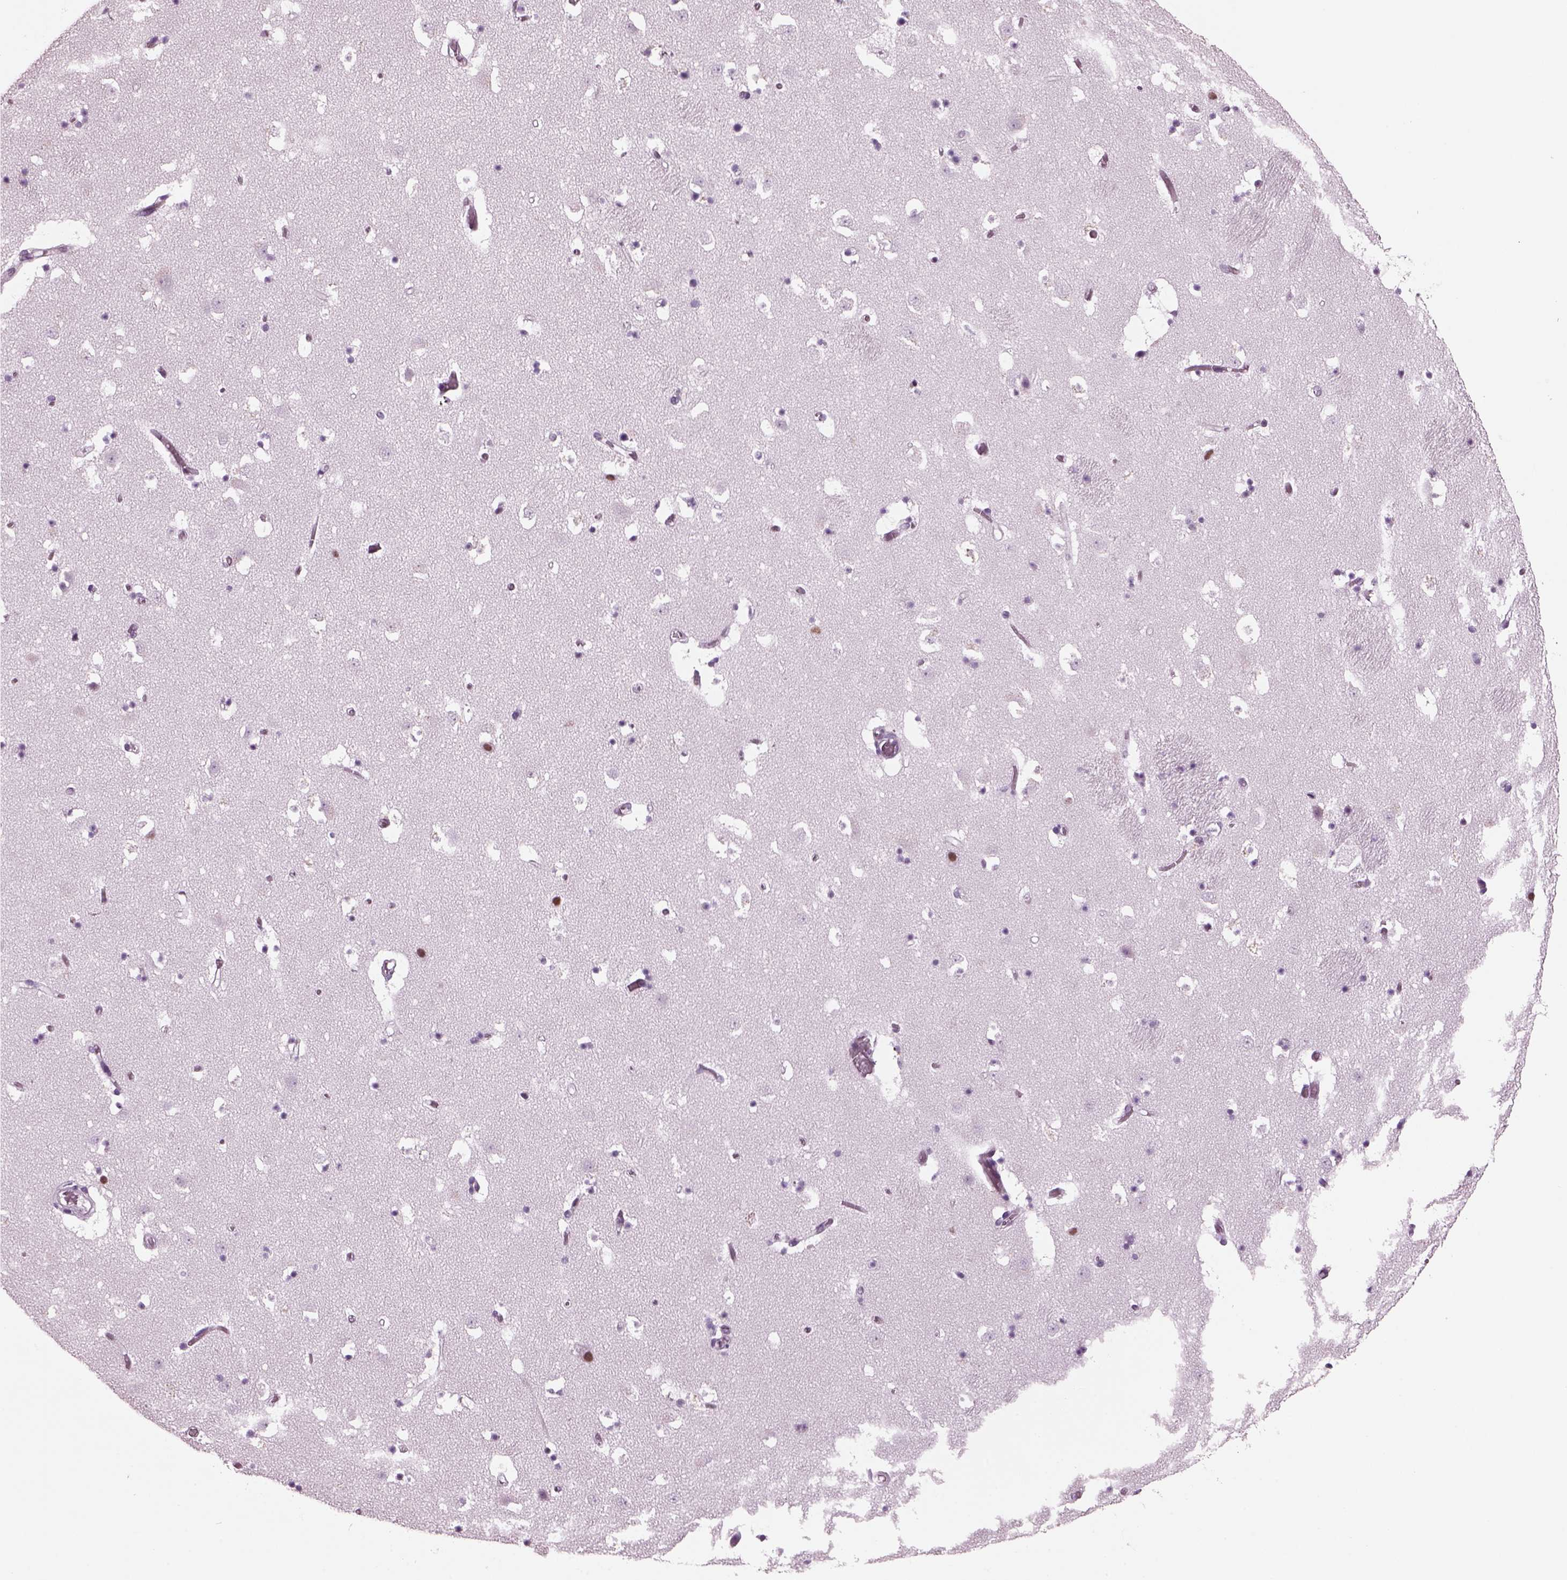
{"staining": {"intensity": "negative", "quantity": "none", "location": "none"}, "tissue": "caudate", "cell_type": "Glial cells", "image_type": "normal", "snomed": [{"axis": "morphology", "description": "Normal tissue, NOS"}, {"axis": "topography", "description": "Lateral ventricle wall"}], "caption": "Human caudate stained for a protein using IHC shows no staining in glial cells.", "gene": "KRTAP3", "patient": {"sex": "female", "age": 42}}